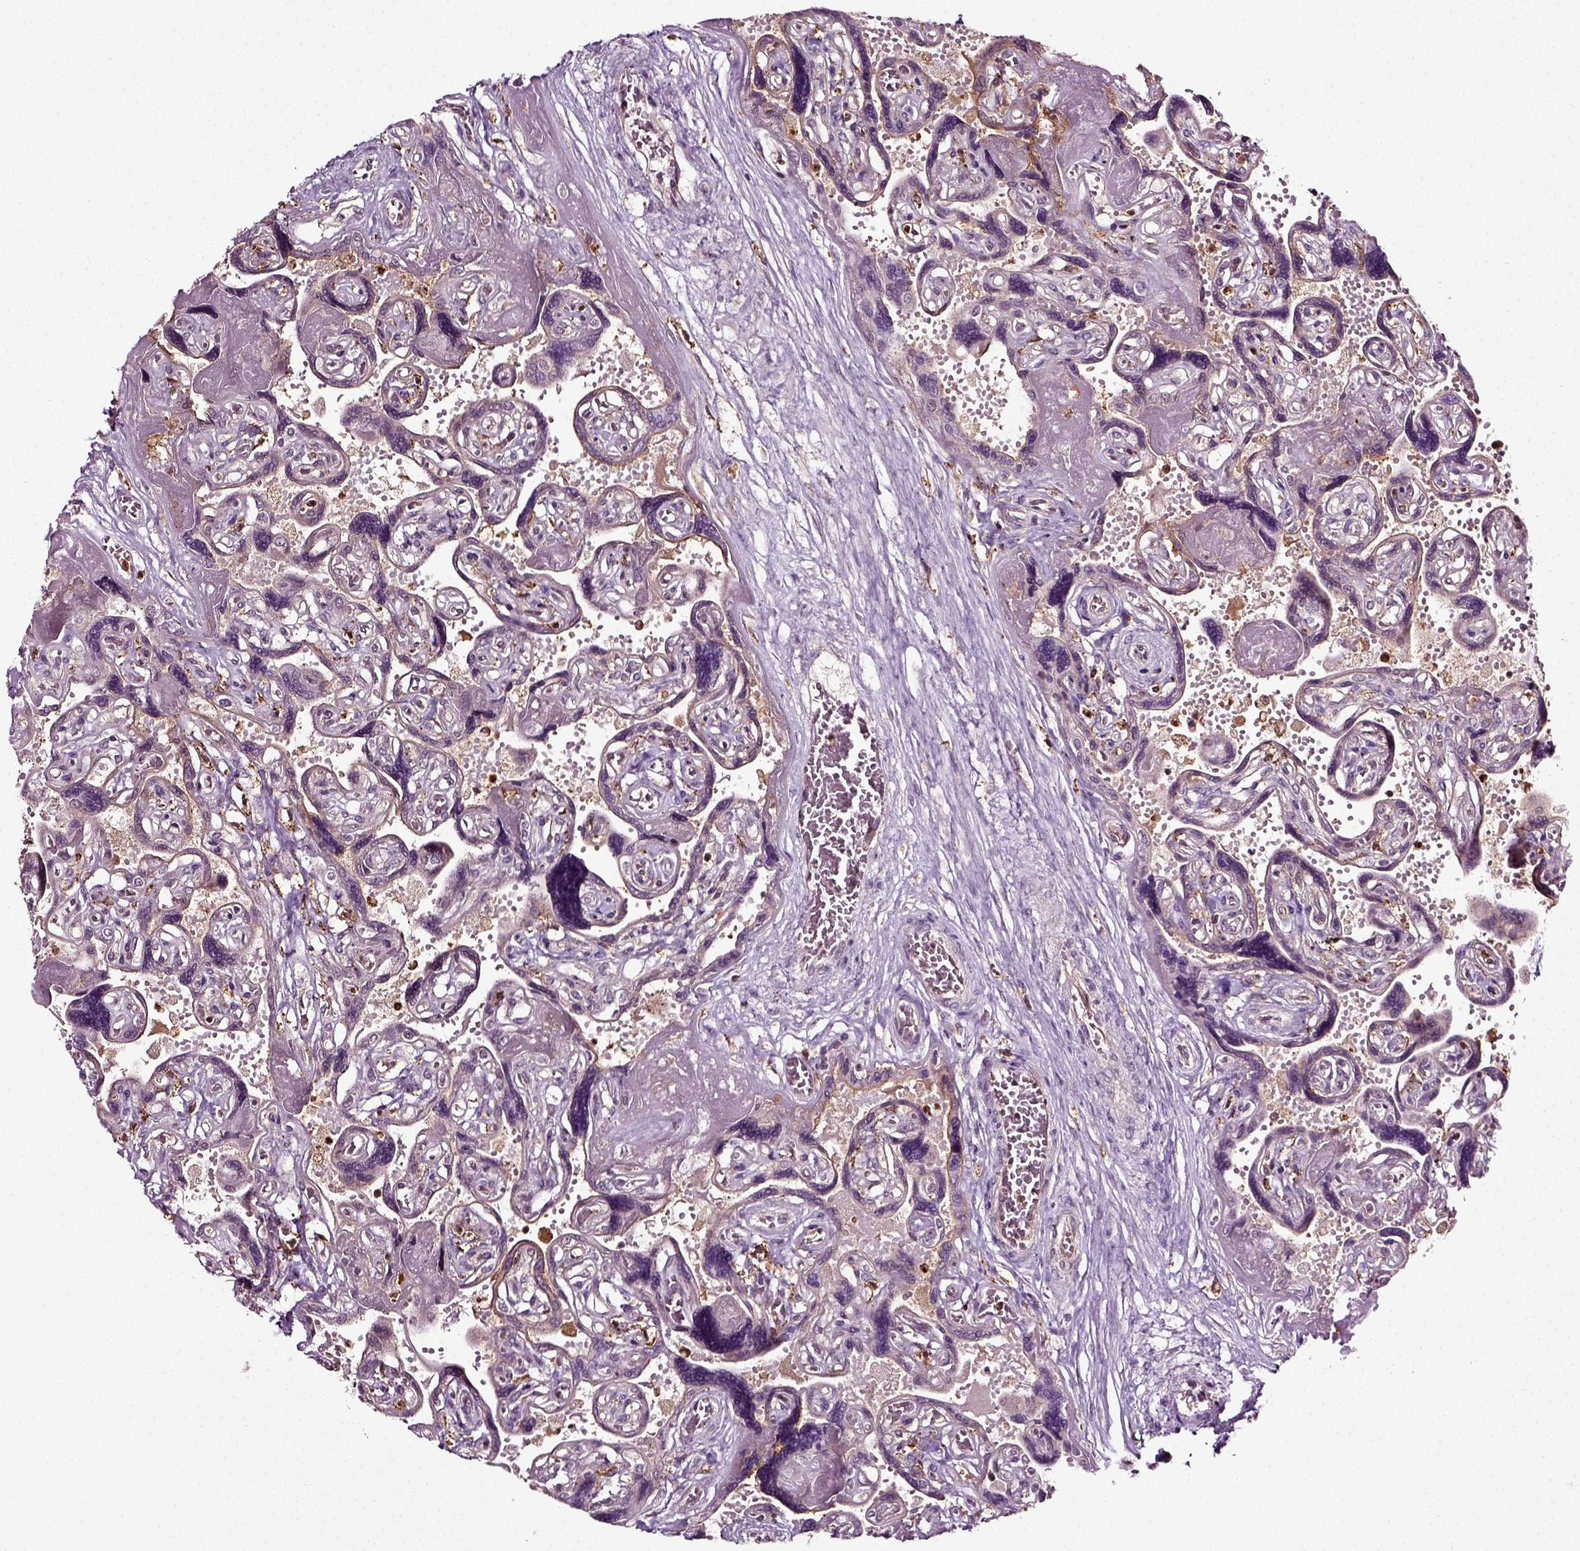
{"staining": {"intensity": "moderate", "quantity": "<25%", "location": "cytoplasmic/membranous"}, "tissue": "placenta", "cell_type": "Decidual cells", "image_type": "normal", "snomed": [{"axis": "morphology", "description": "Normal tissue, NOS"}, {"axis": "topography", "description": "Placenta"}], "caption": "Protein positivity by immunohistochemistry (IHC) exhibits moderate cytoplasmic/membranous positivity in about <25% of decidual cells in benign placenta. (DAB (3,3'-diaminobenzidine) IHC, brown staining for protein, blue staining for nuclei).", "gene": "RHOF", "patient": {"sex": "female", "age": 32}}